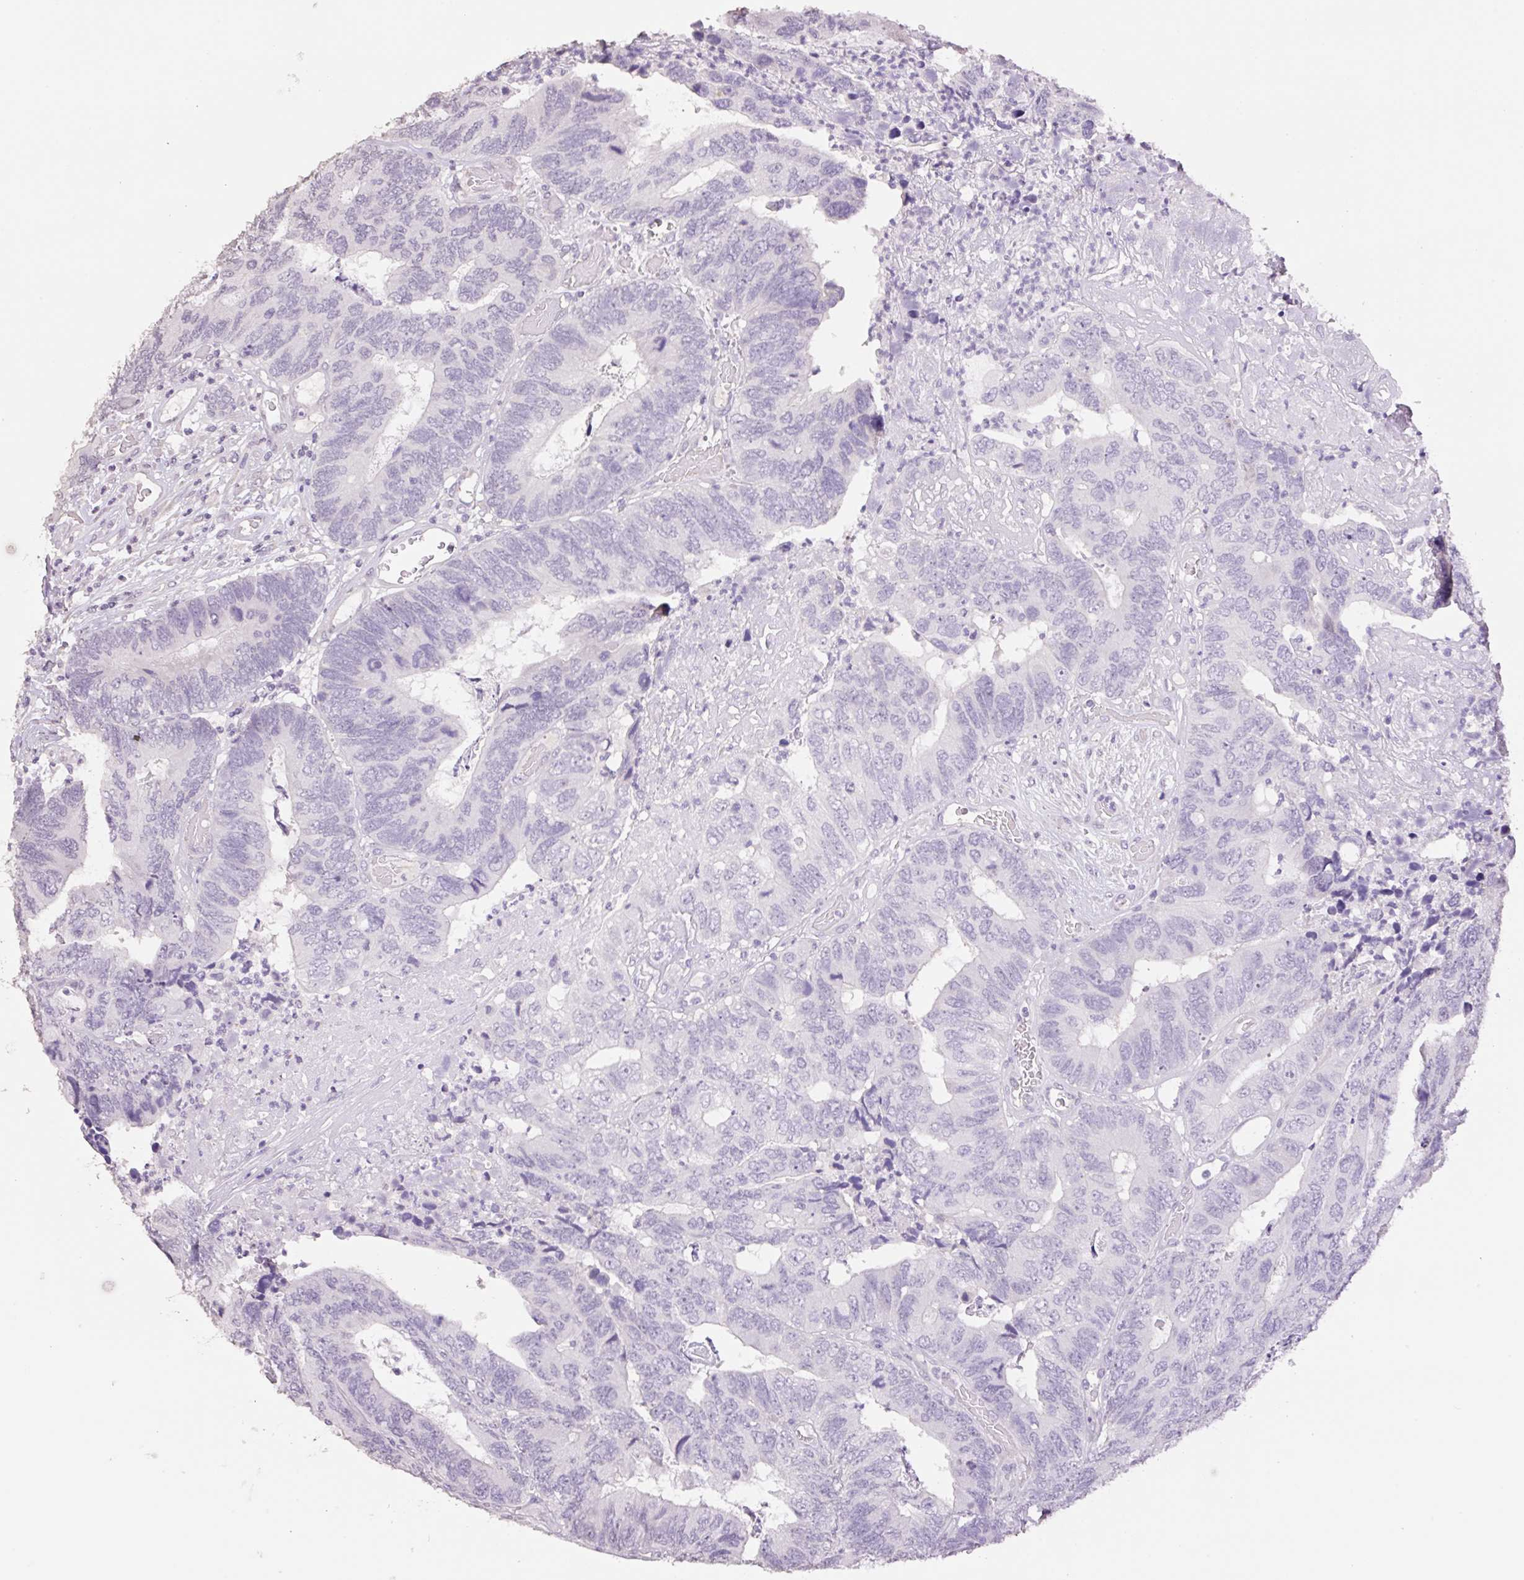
{"staining": {"intensity": "negative", "quantity": "none", "location": "none"}, "tissue": "colorectal cancer", "cell_type": "Tumor cells", "image_type": "cancer", "snomed": [{"axis": "morphology", "description": "Adenocarcinoma, NOS"}, {"axis": "topography", "description": "Colon"}], "caption": "The histopathology image reveals no staining of tumor cells in colorectal cancer. (DAB (3,3'-diaminobenzidine) immunohistochemistry (IHC), high magnification).", "gene": "HCRTR2", "patient": {"sex": "female", "age": 67}}